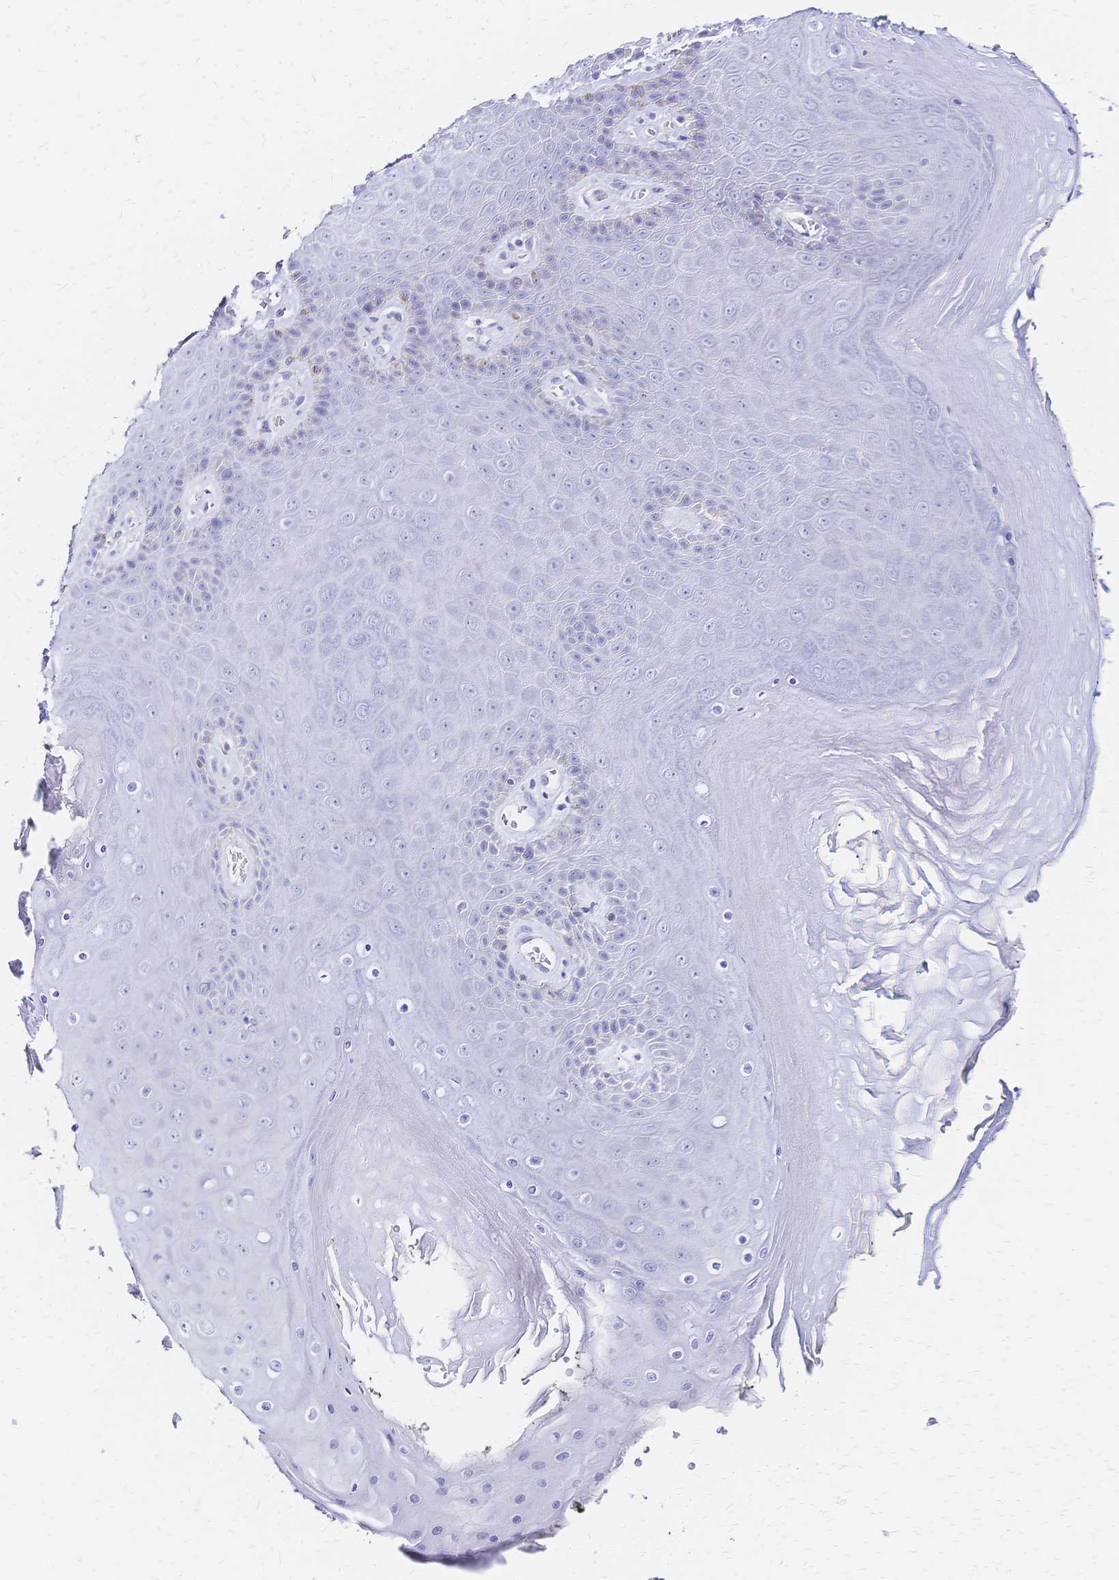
{"staining": {"intensity": "negative", "quantity": "none", "location": "none"}, "tissue": "skin", "cell_type": "Epidermal cells", "image_type": "normal", "snomed": [{"axis": "morphology", "description": "Normal tissue, NOS"}, {"axis": "topography", "description": "Anal"}, {"axis": "topography", "description": "Peripheral nerve tissue"}], "caption": "IHC image of unremarkable human skin stained for a protein (brown), which demonstrates no positivity in epidermal cells.", "gene": "SLC5A1", "patient": {"sex": "male", "age": 53}}